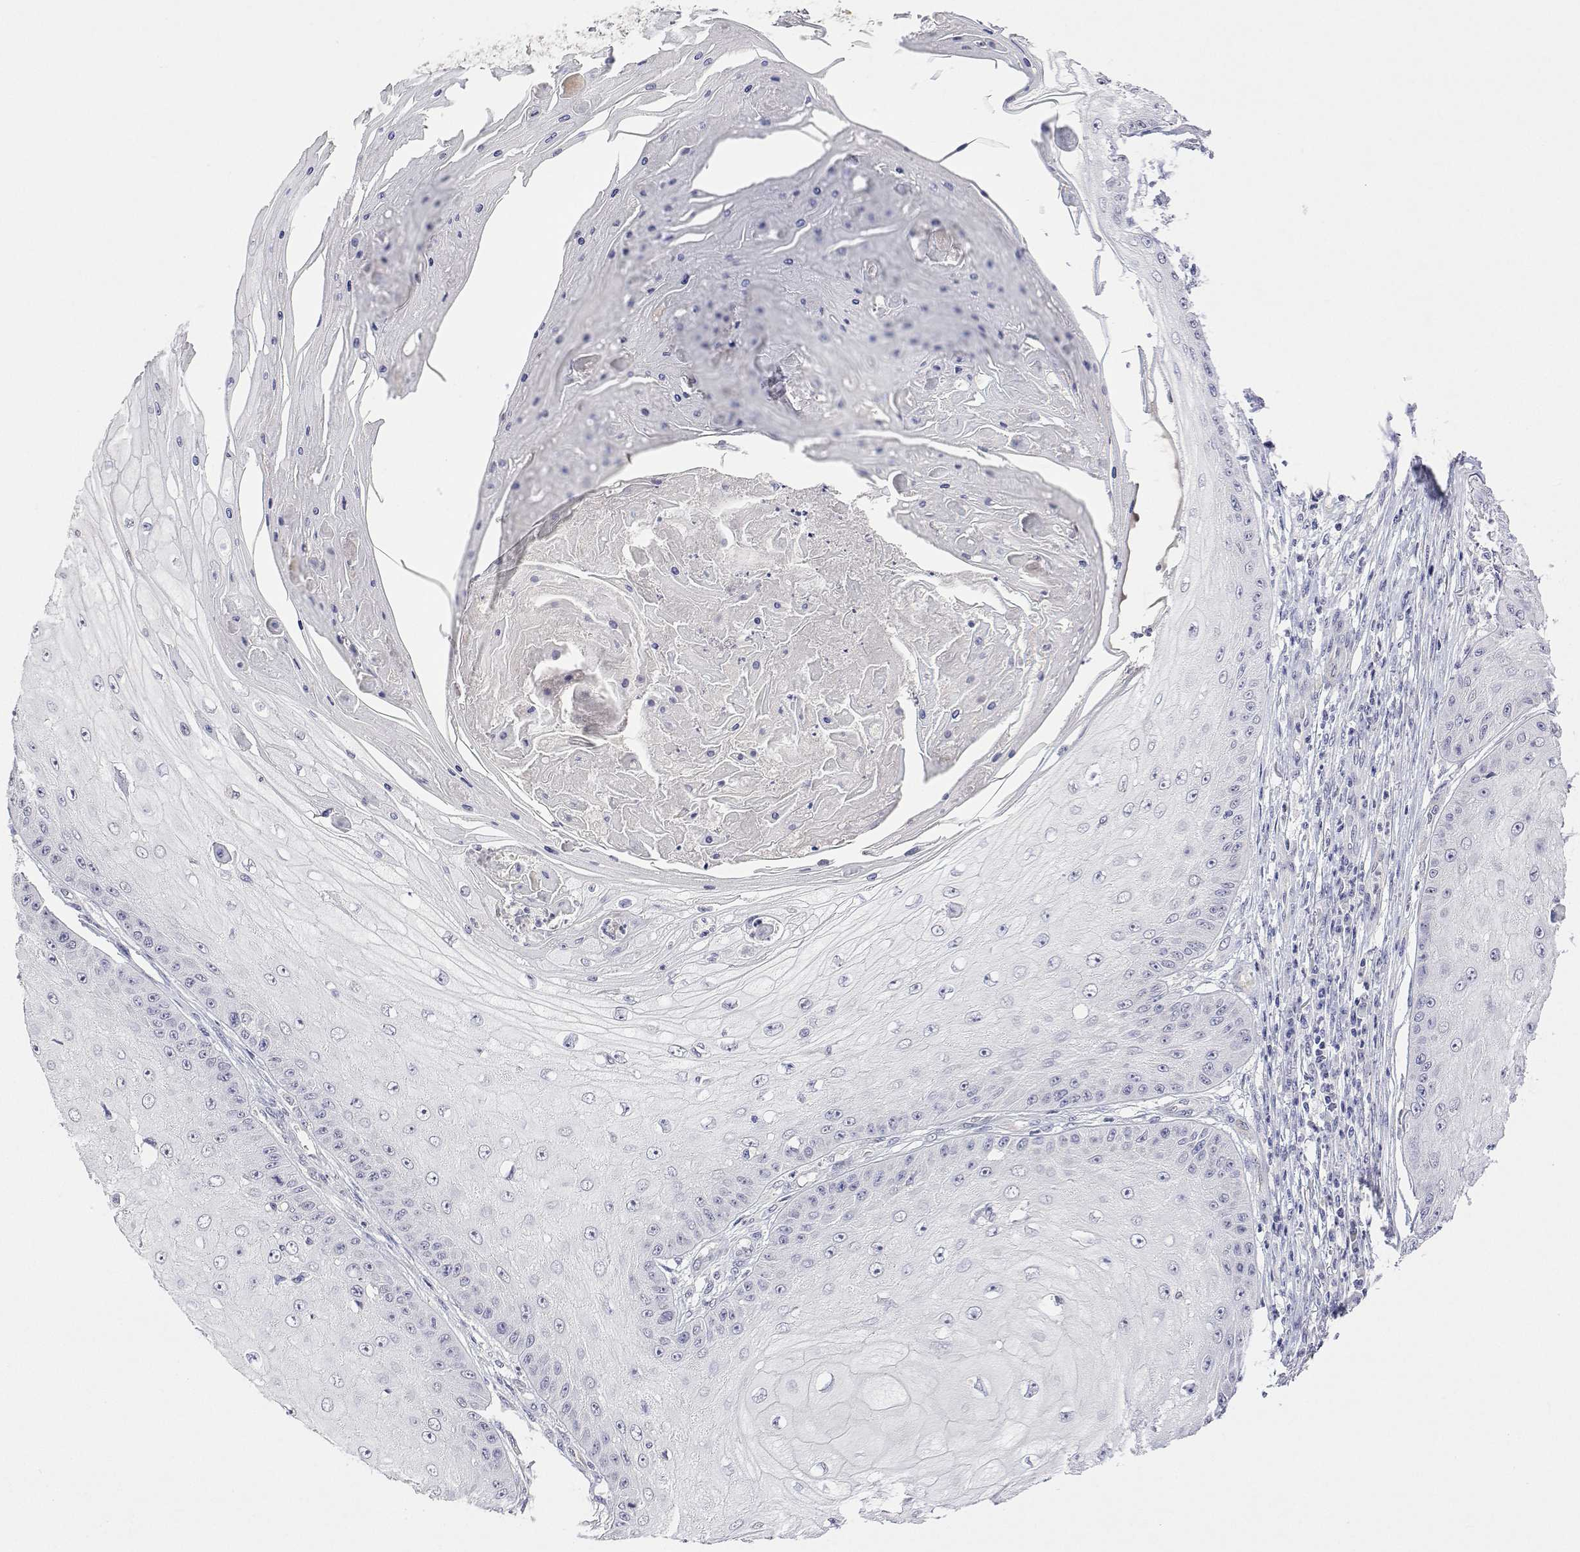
{"staining": {"intensity": "negative", "quantity": "none", "location": "none"}, "tissue": "skin cancer", "cell_type": "Tumor cells", "image_type": "cancer", "snomed": [{"axis": "morphology", "description": "Squamous cell carcinoma, NOS"}, {"axis": "topography", "description": "Skin"}], "caption": "The micrograph exhibits no significant staining in tumor cells of squamous cell carcinoma (skin).", "gene": "PLCB1", "patient": {"sex": "male", "age": 70}}